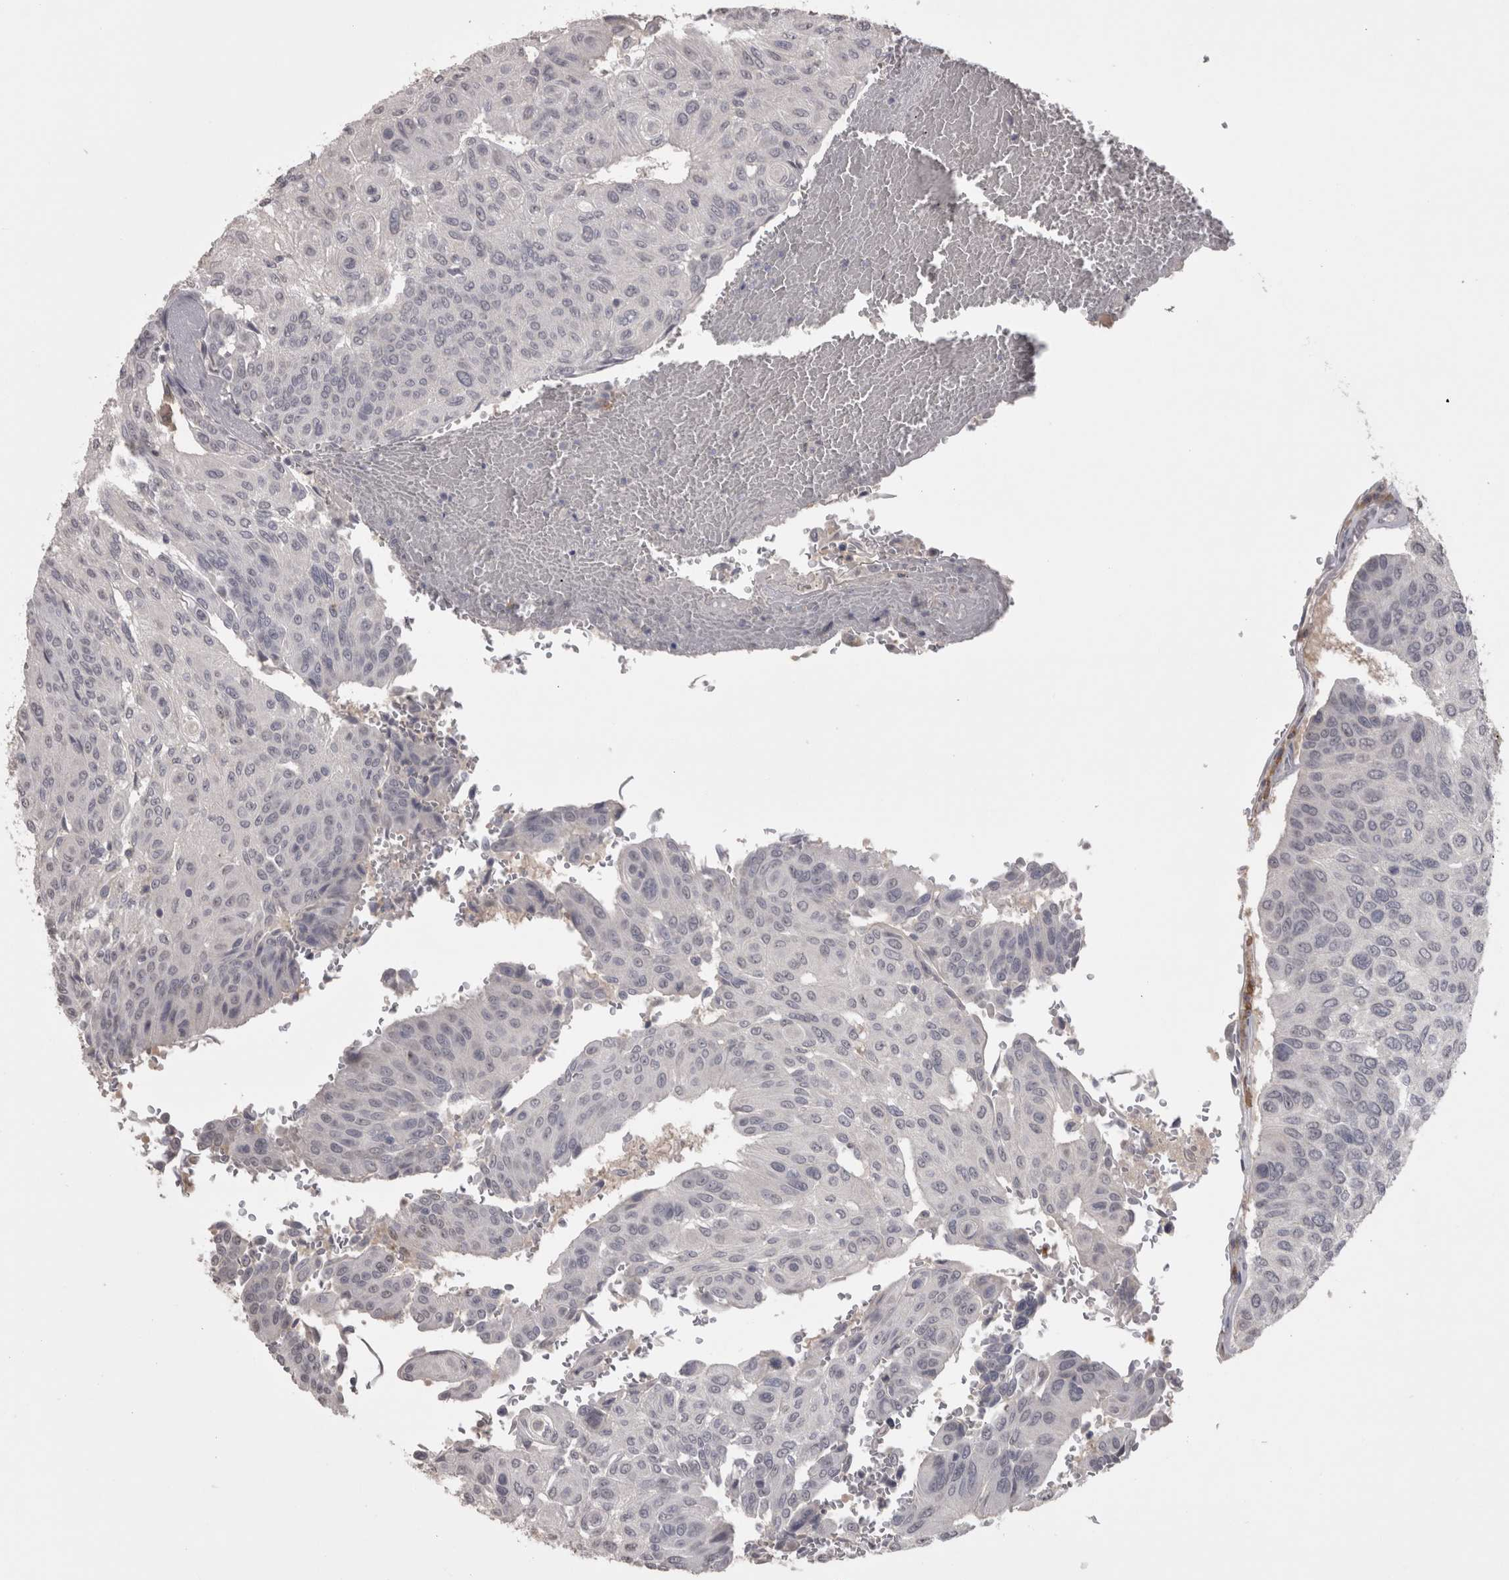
{"staining": {"intensity": "negative", "quantity": "none", "location": "none"}, "tissue": "urothelial cancer", "cell_type": "Tumor cells", "image_type": "cancer", "snomed": [{"axis": "morphology", "description": "Urothelial carcinoma, High grade"}, {"axis": "topography", "description": "Urinary bladder"}], "caption": "High magnification brightfield microscopy of urothelial cancer stained with DAB (3,3'-diaminobenzidine) (brown) and counterstained with hematoxylin (blue): tumor cells show no significant expression.", "gene": "LAX1", "patient": {"sex": "male", "age": 66}}